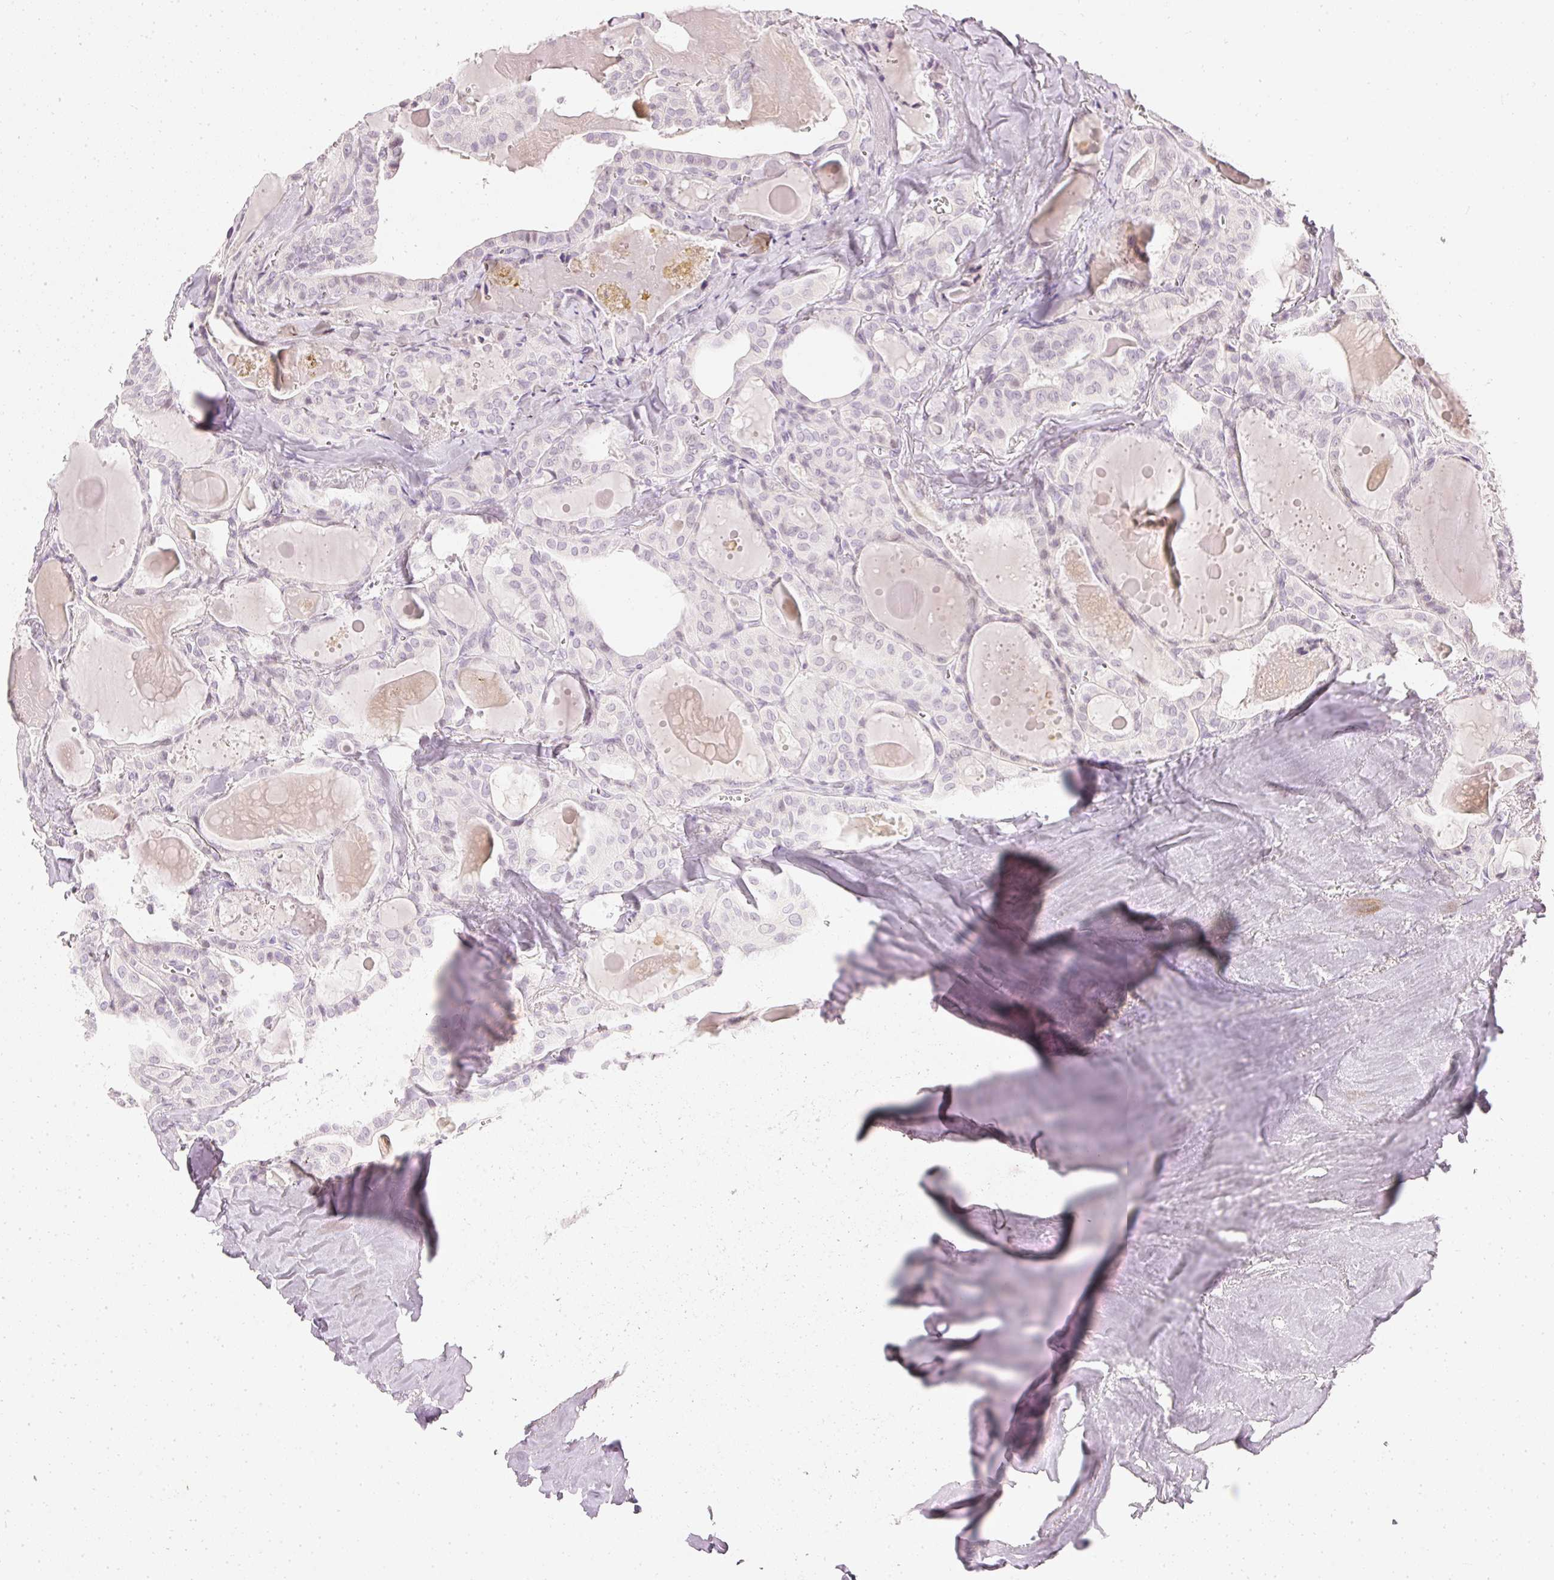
{"staining": {"intensity": "negative", "quantity": "none", "location": "none"}, "tissue": "thyroid cancer", "cell_type": "Tumor cells", "image_type": "cancer", "snomed": [{"axis": "morphology", "description": "Papillary adenocarcinoma, NOS"}, {"axis": "topography", "description": "Thyroid gland"}], "caption": "DAB (3,3'-diaminobenzidine) immunohistochemical staining of human thyroid papillary adenocarcinoma reveals no significant expression in tumor cells.", "gene": "ELAVL3", "patient": {"sex": "male", "age": 52}}